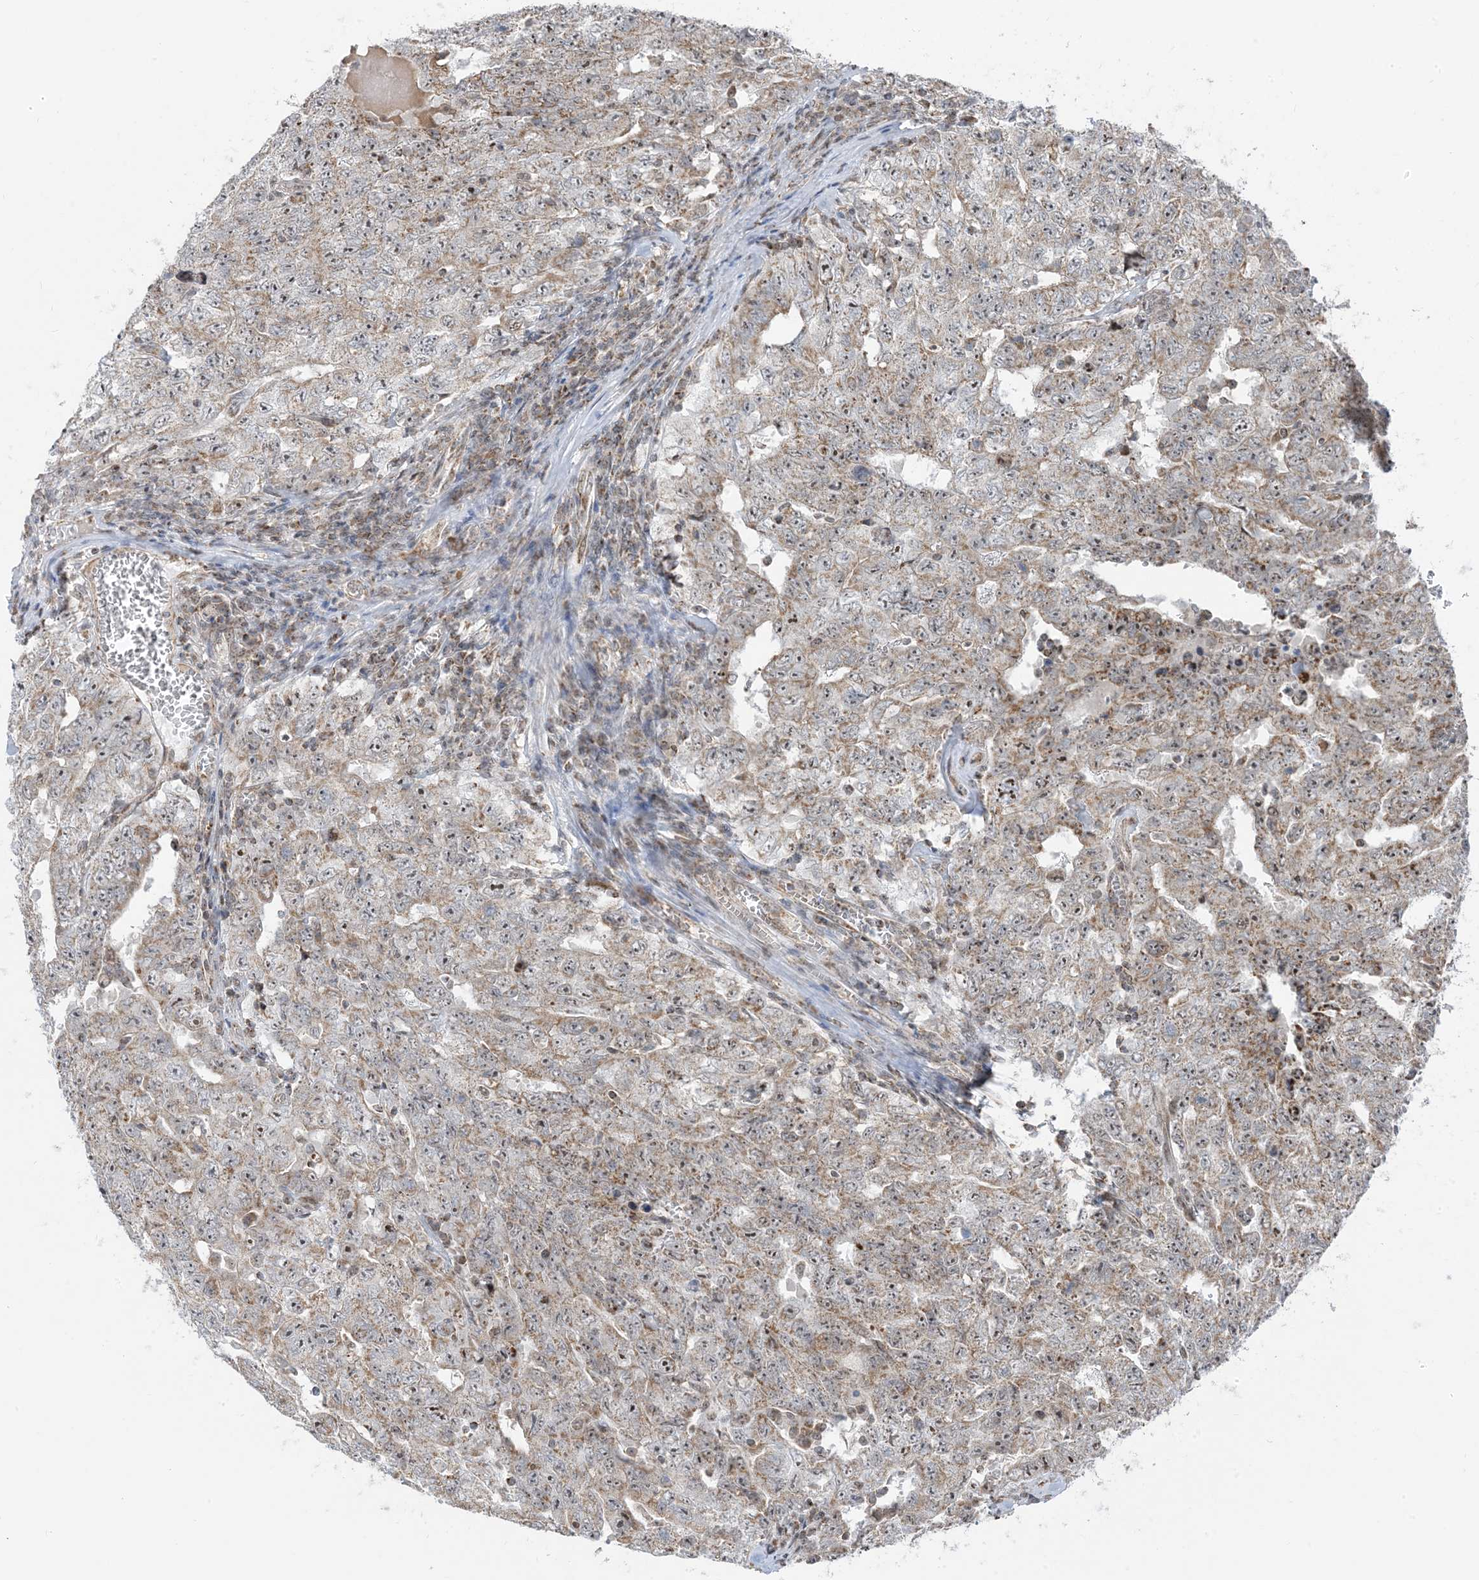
{"staining": {"intensity": "weak", "quantity": "25%-75%", "location": "cytoplasmic/membranous,nuclear"}, "tissue": "testis cancer", "cell_type": "Tumor cells", "image_type": "cancer", "snomed": [{"axis": "morphology", "description": "Carcinoma, Embryonal, NOS"}, {"axis": "topography", "description": "Testis"}], "caption": "Embryonal carcinoma (testis) stained with a protein marker reveals weak staining in tumor cells.", "gene": "MAPKBP1", "patient": {"sex": "male", "age": 26}}